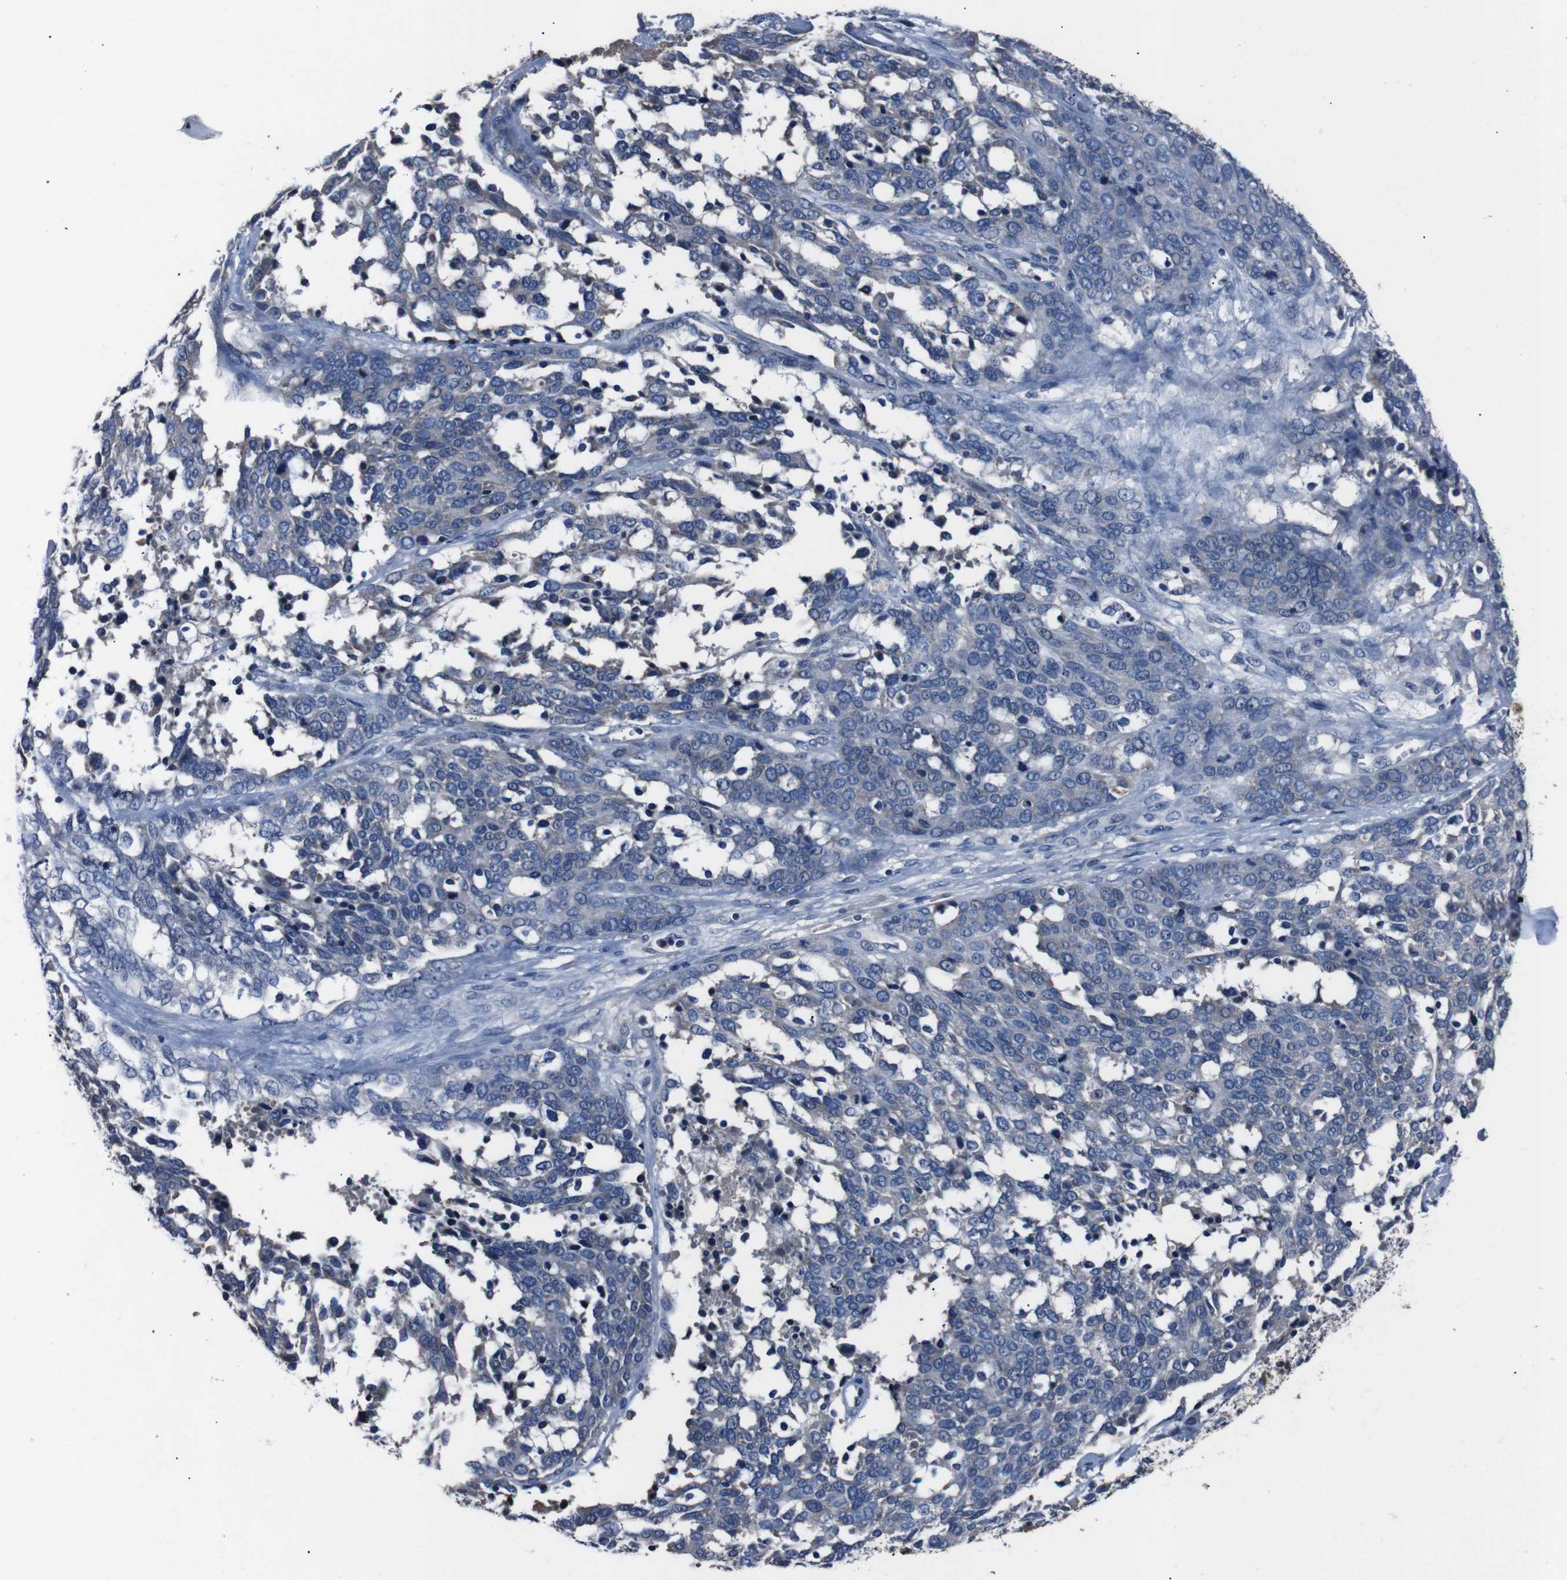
{"staining": {"intensity": "negative", "quantity": "none", "location": "none"}, "tissue": "ovarian cancer", "cell_type": "Tumor cells", "image_type": "cancer", "snomed": [{"axis": "morphology", "description": "Cystadenocarcinoma, serous, NOS"}, {"axis": "topography", "description": "Ovary"}], "caption": "Tumor cells show no significant protein expression in ovarian cancer.", "gene": "LEP", "patient": {"sex": "female", "age": 44}}